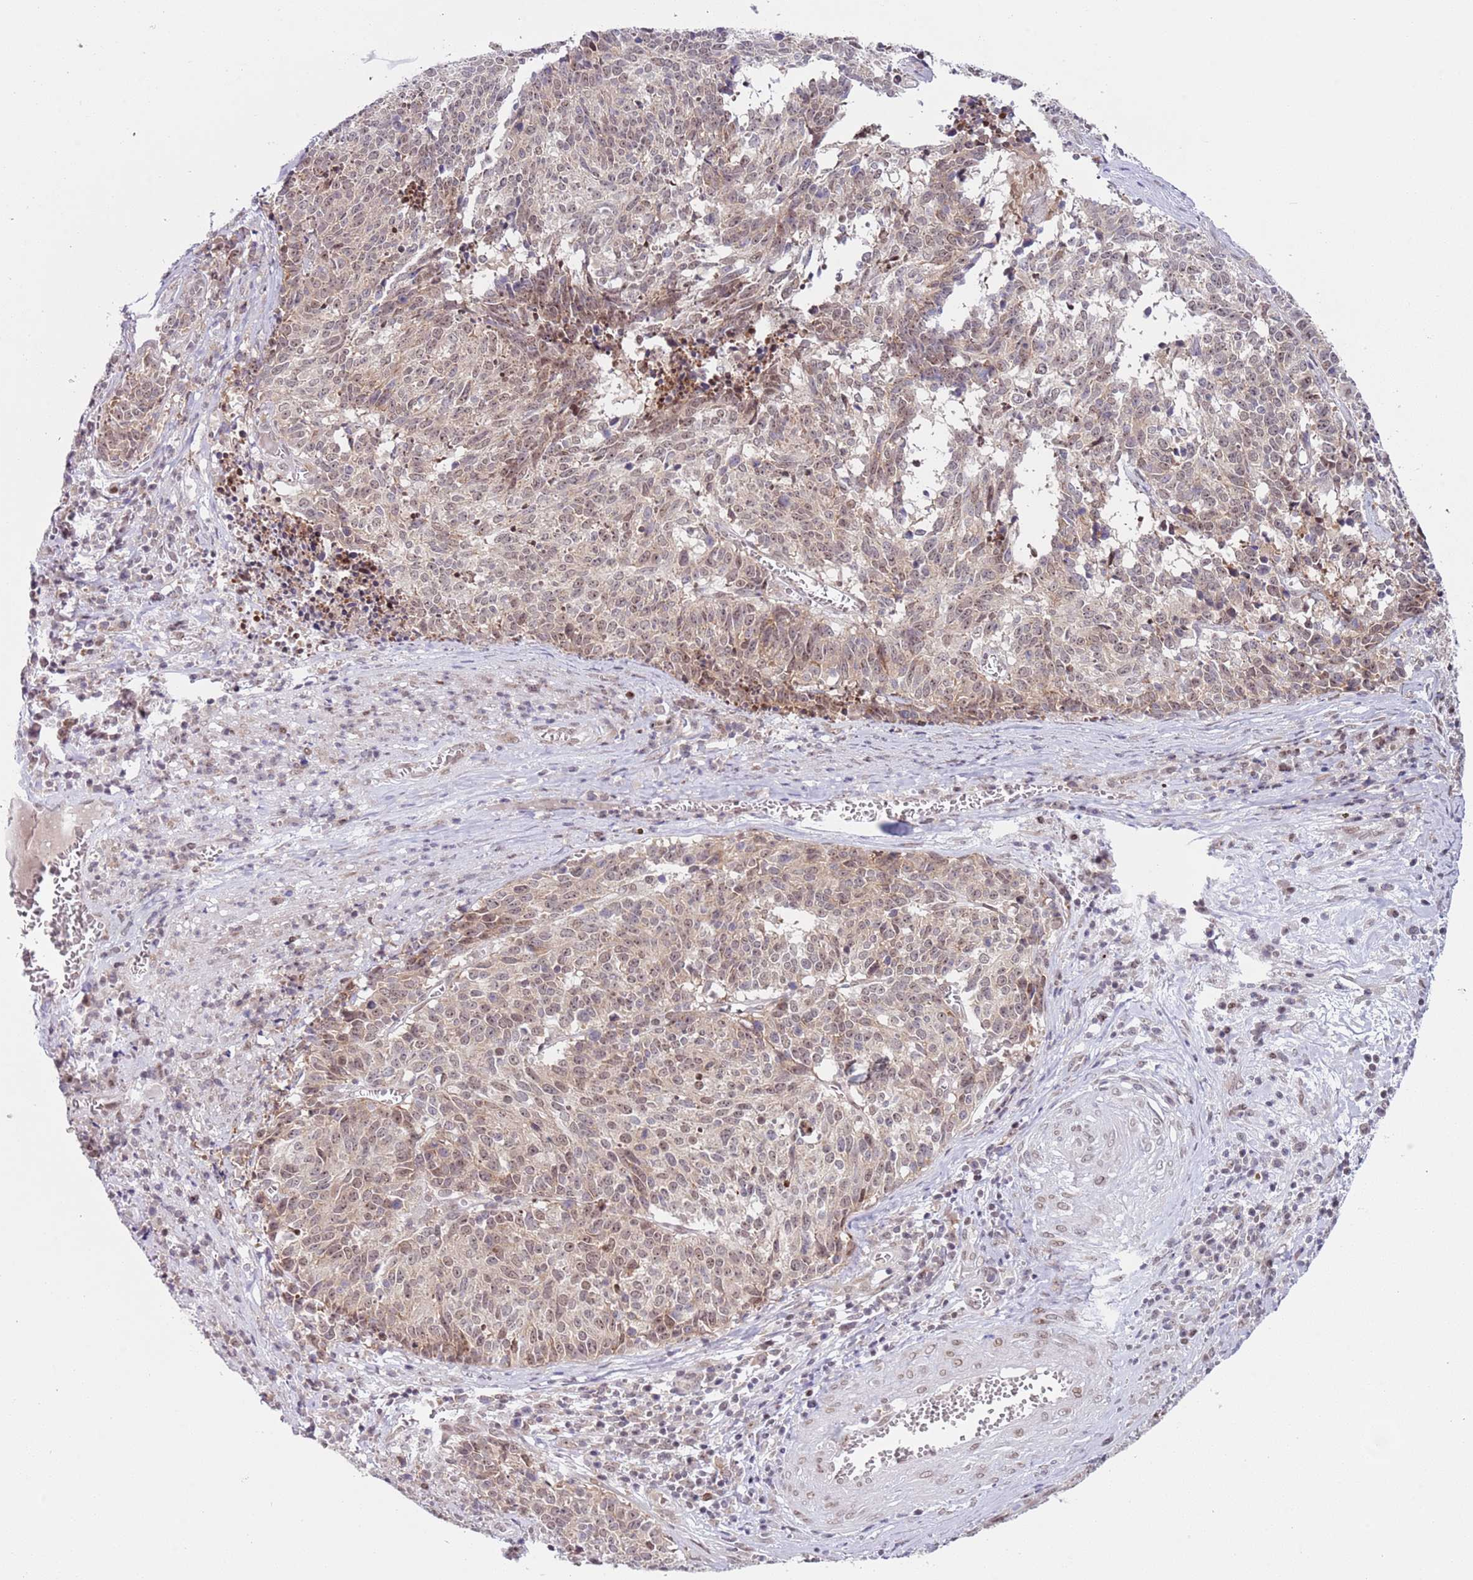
{"staining": {"intensity": "moderate", "quantity": "25%-75%", "location": "cytoplasmic/membranous,nuclear"}, "tissue": "cervical cancer", "cell_type": "Tumor cells", "image_type": "cancer", "snomed": [{"axis": "morphology", "description": "Squamous cell carcinoma, NOS"}, {"axis": "topography", "description": "Cervix"}], "caption": "A histopathology image of human squamous cell carcinoma (cervical) stained for a protein exhibits moderate cytoplasmic/membranous and nuclear brown staining in tumor cells. The staining was performed using DAB (3,3'-diaminobenzidine) to visualize the protein expression in brown, while the nuclei were stained in blue with hematoxylin (Magnification: 20x).", "gene": "SLC25A32", "patient": {"sex": "female", "age": 29}}